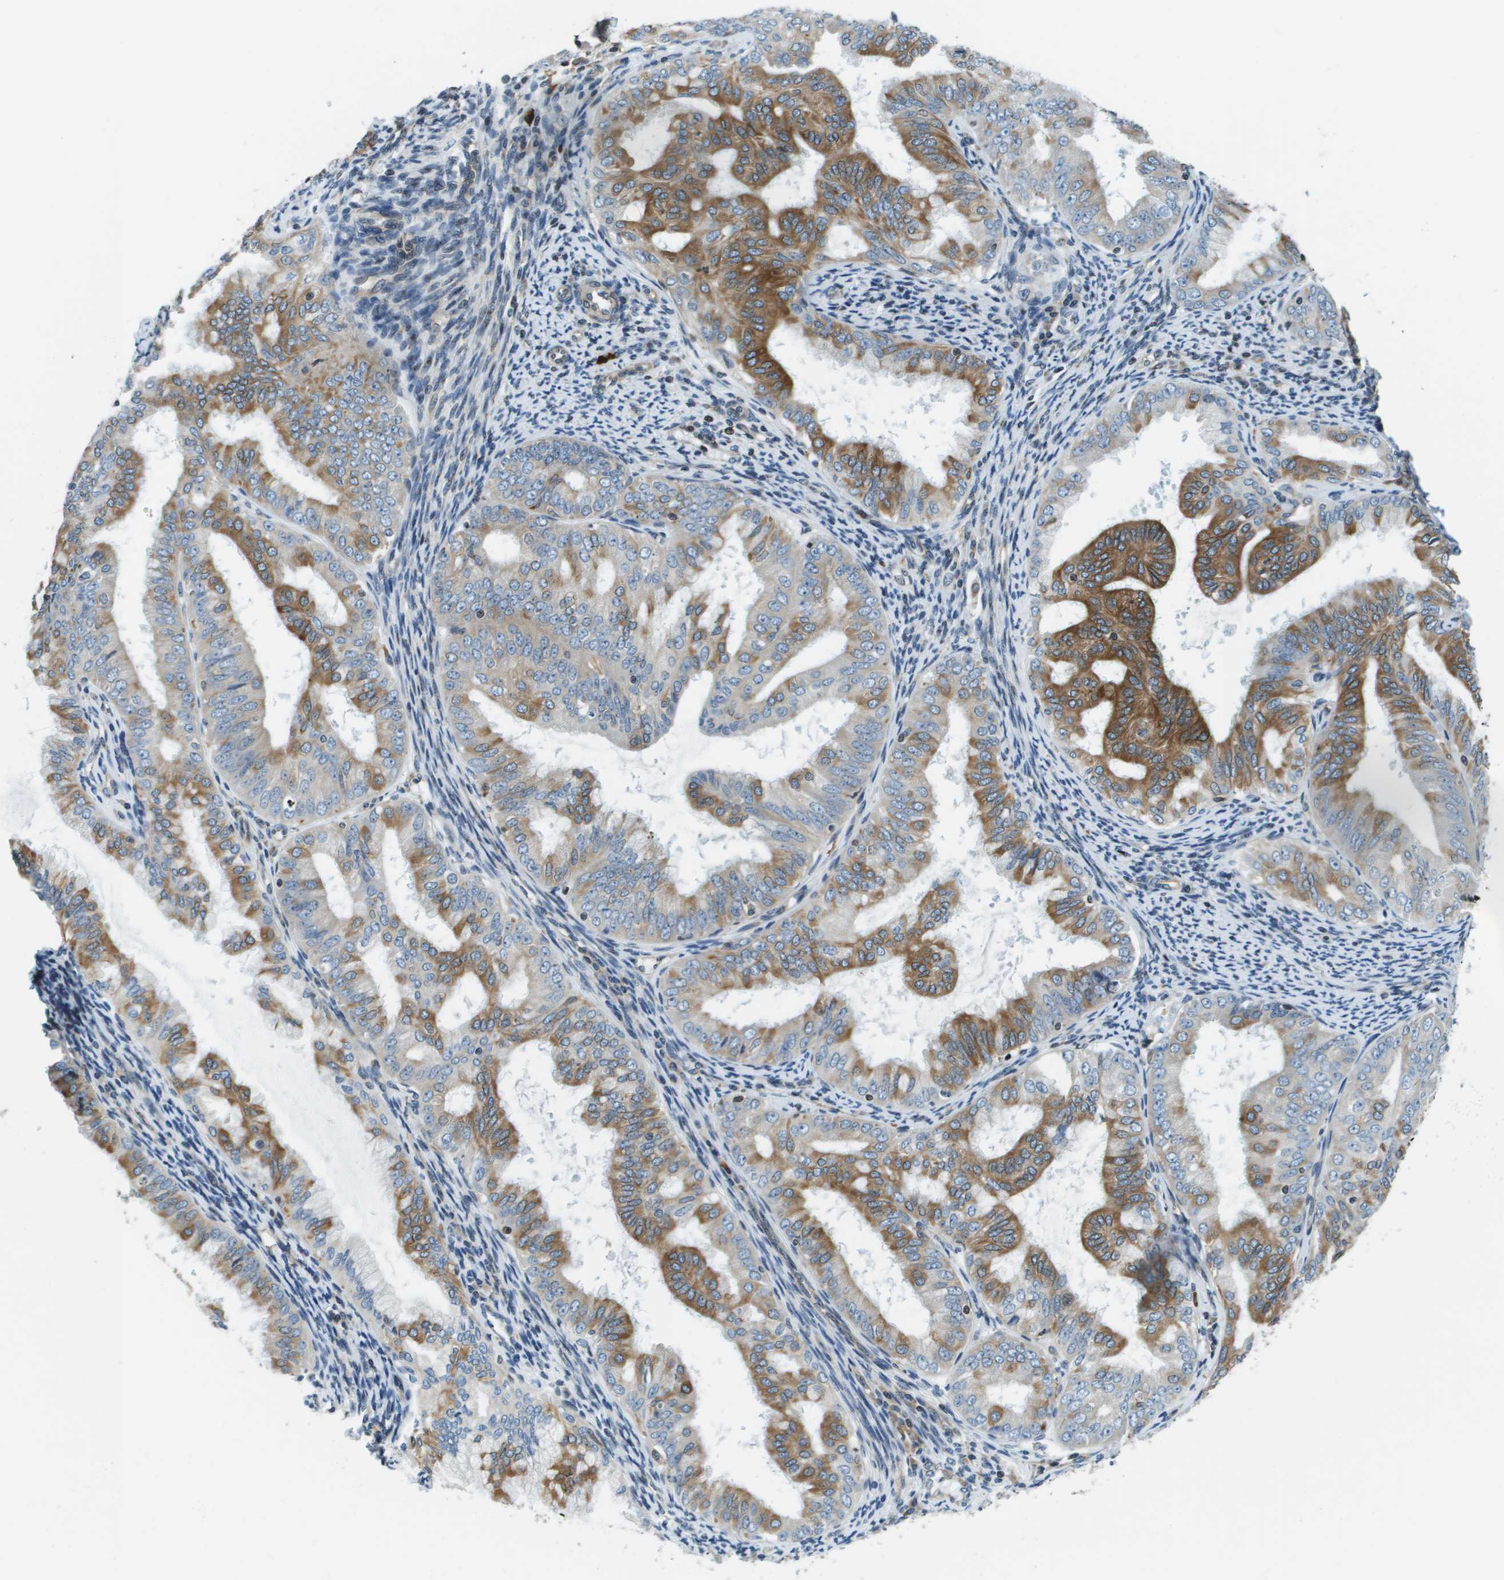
{"staining": {"intensity": "moderate", "quantity": "25%-75%", "location": "cytoplasmic/membranous"}, "tissue": "endometrial cancer", "cell_type": "Tumor cells", "image_type": "cancer", "snomed": [{"axis": "morphology", "description": "Adenocarcinoma, NOS"}, {"axis": "topography", "description": "Endometrium"}], "caption": "Tumor cells show medium levels of moderate cytoplasmic/membranous expression in approximately 25%-75% of cells in adenocarcinoma (endometrial). (DAB (3,3'-diaminobenzidine) IHC with brightfield microscopy, high magnification).", "gene": "ESYT1", "patient": {"sex": "female", "age": 63}}